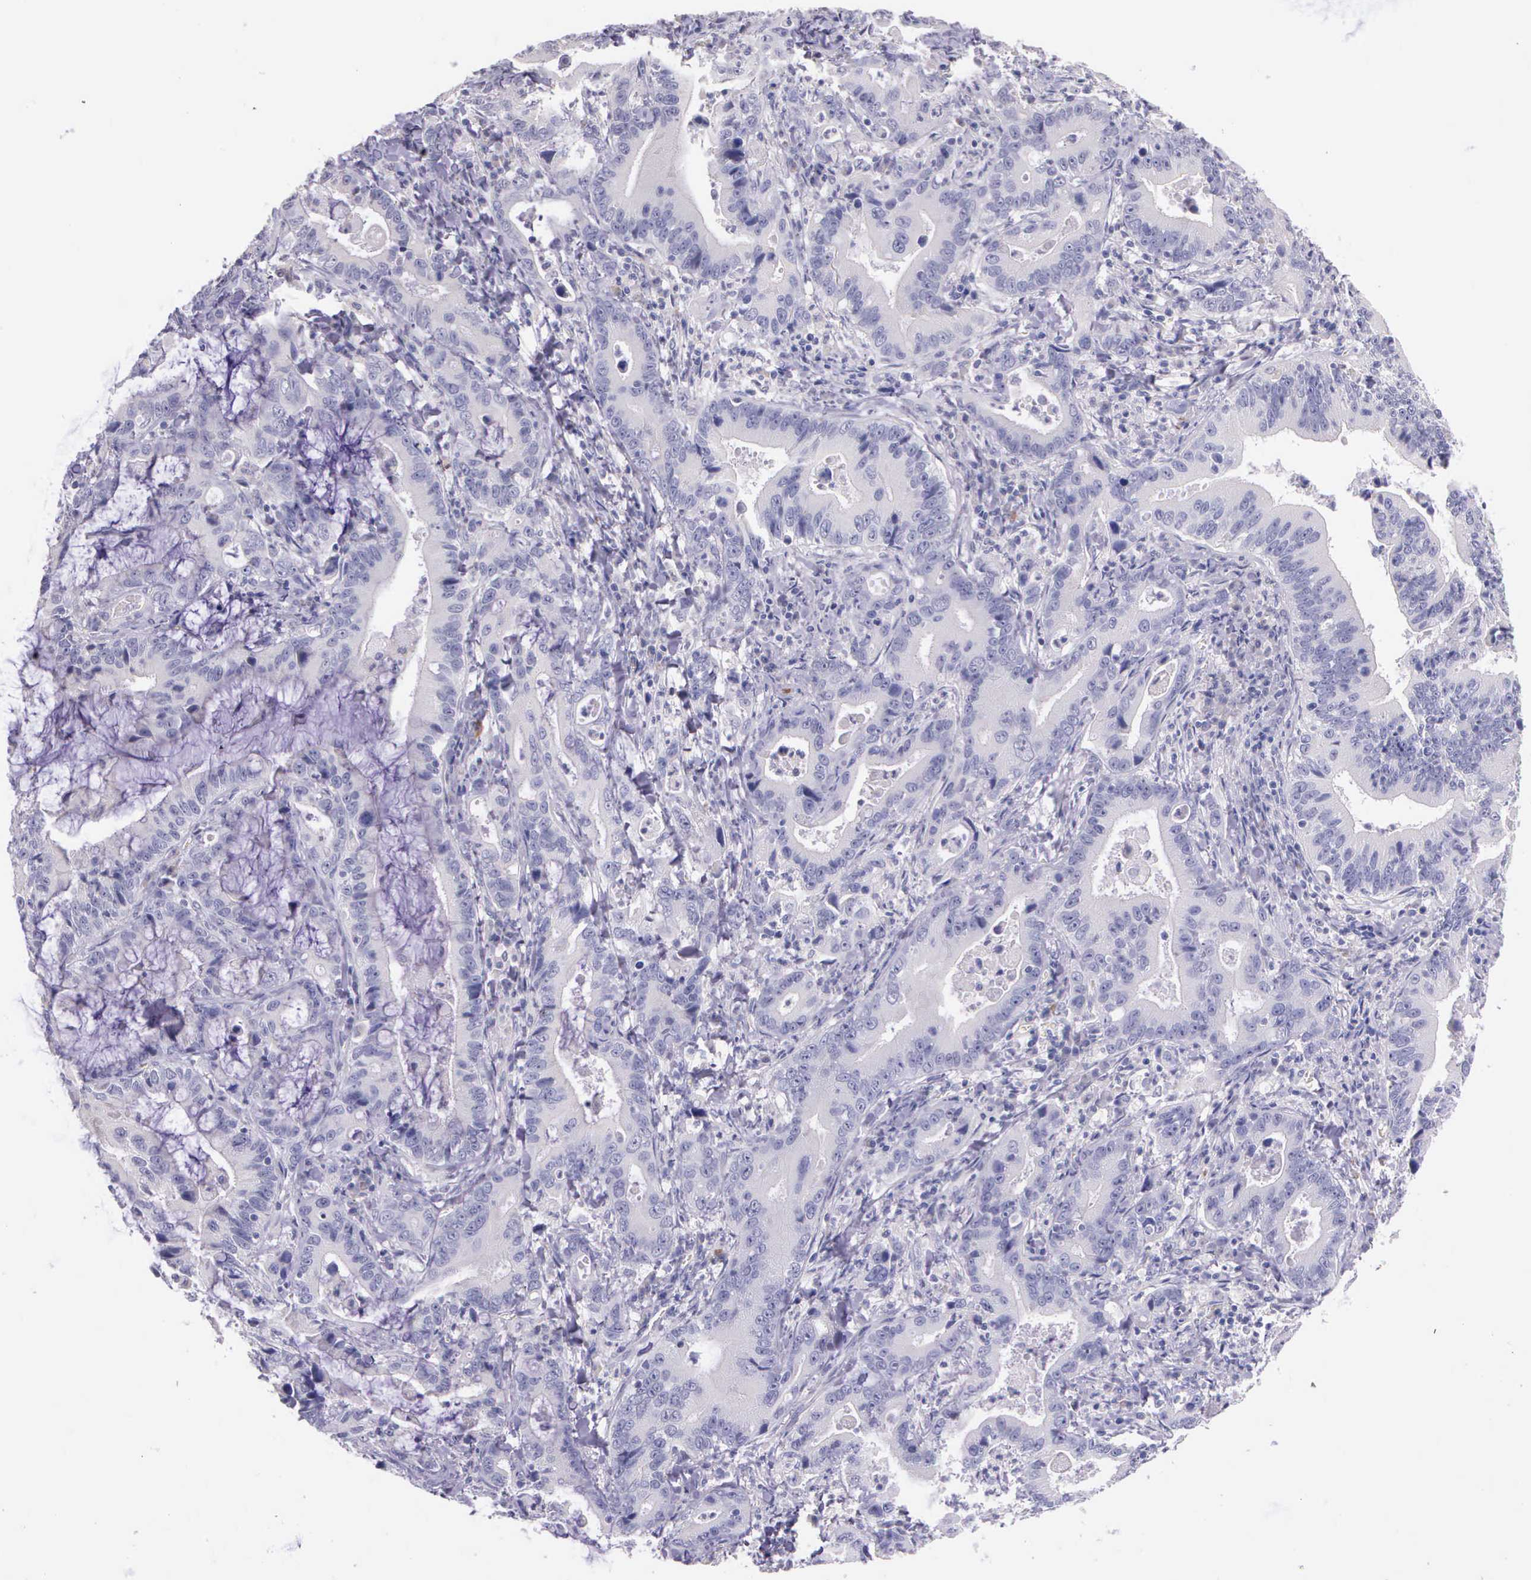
{"staining": {"intensity": "negative", "quantity": "none", "location": "none"}, "tissue": "stomach cancer", "cell_type": "Tumor cells", "image_type": "cancer", "snomed": [{"axis": "morphology", "description": "Adenocarcinoma, NOS"}, {"axis": "topography", "description": "Stomach, upper"}], "caption": "Tumor cells show no significant positivity in stomach cancer (adenocarcinoma).", "gene": "THSD7A", "patient": {"sex": "male", "age": 63}}